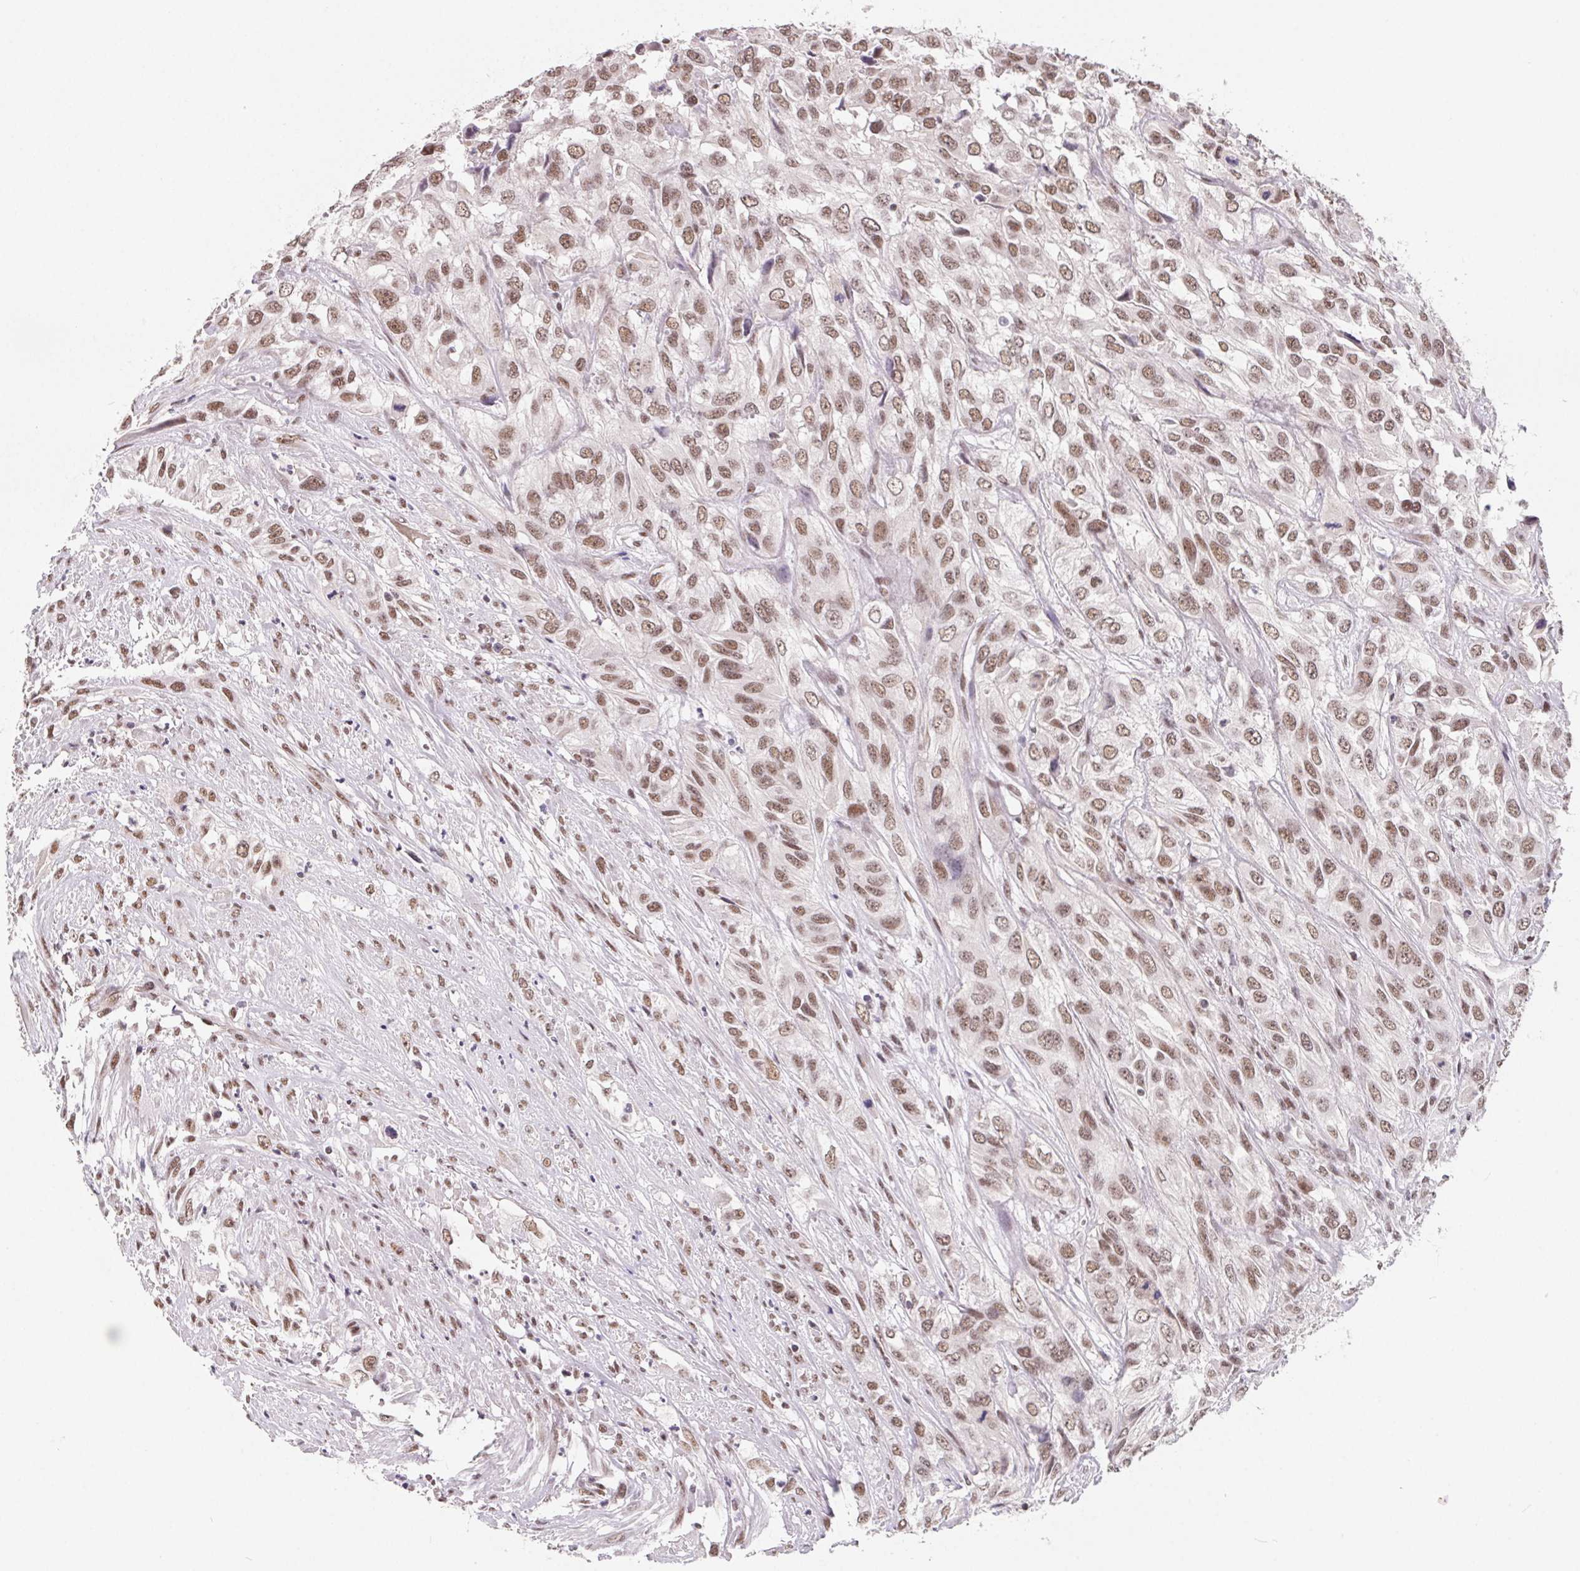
{"staining": {"intensity": "moderate", "quantity": ">75%", "location": "nuclear"}, "tissue": "urothelial cancer", "cell_type": "Tumor cells", "image_type": "cancer", "snomed": [{"axis": "morphology", "description": "Urothelial carcinoma, High grade"}, {"axis": "topography", "description": "Urinary bladder"}], "caption": "This is a histology image of immunohistochemistry staining of urothelial cancer, which shows moderate expression in the nuclear of tumor cells.", "gene": "TCERG1", "patient": {"sex": "male", "age": 67}}